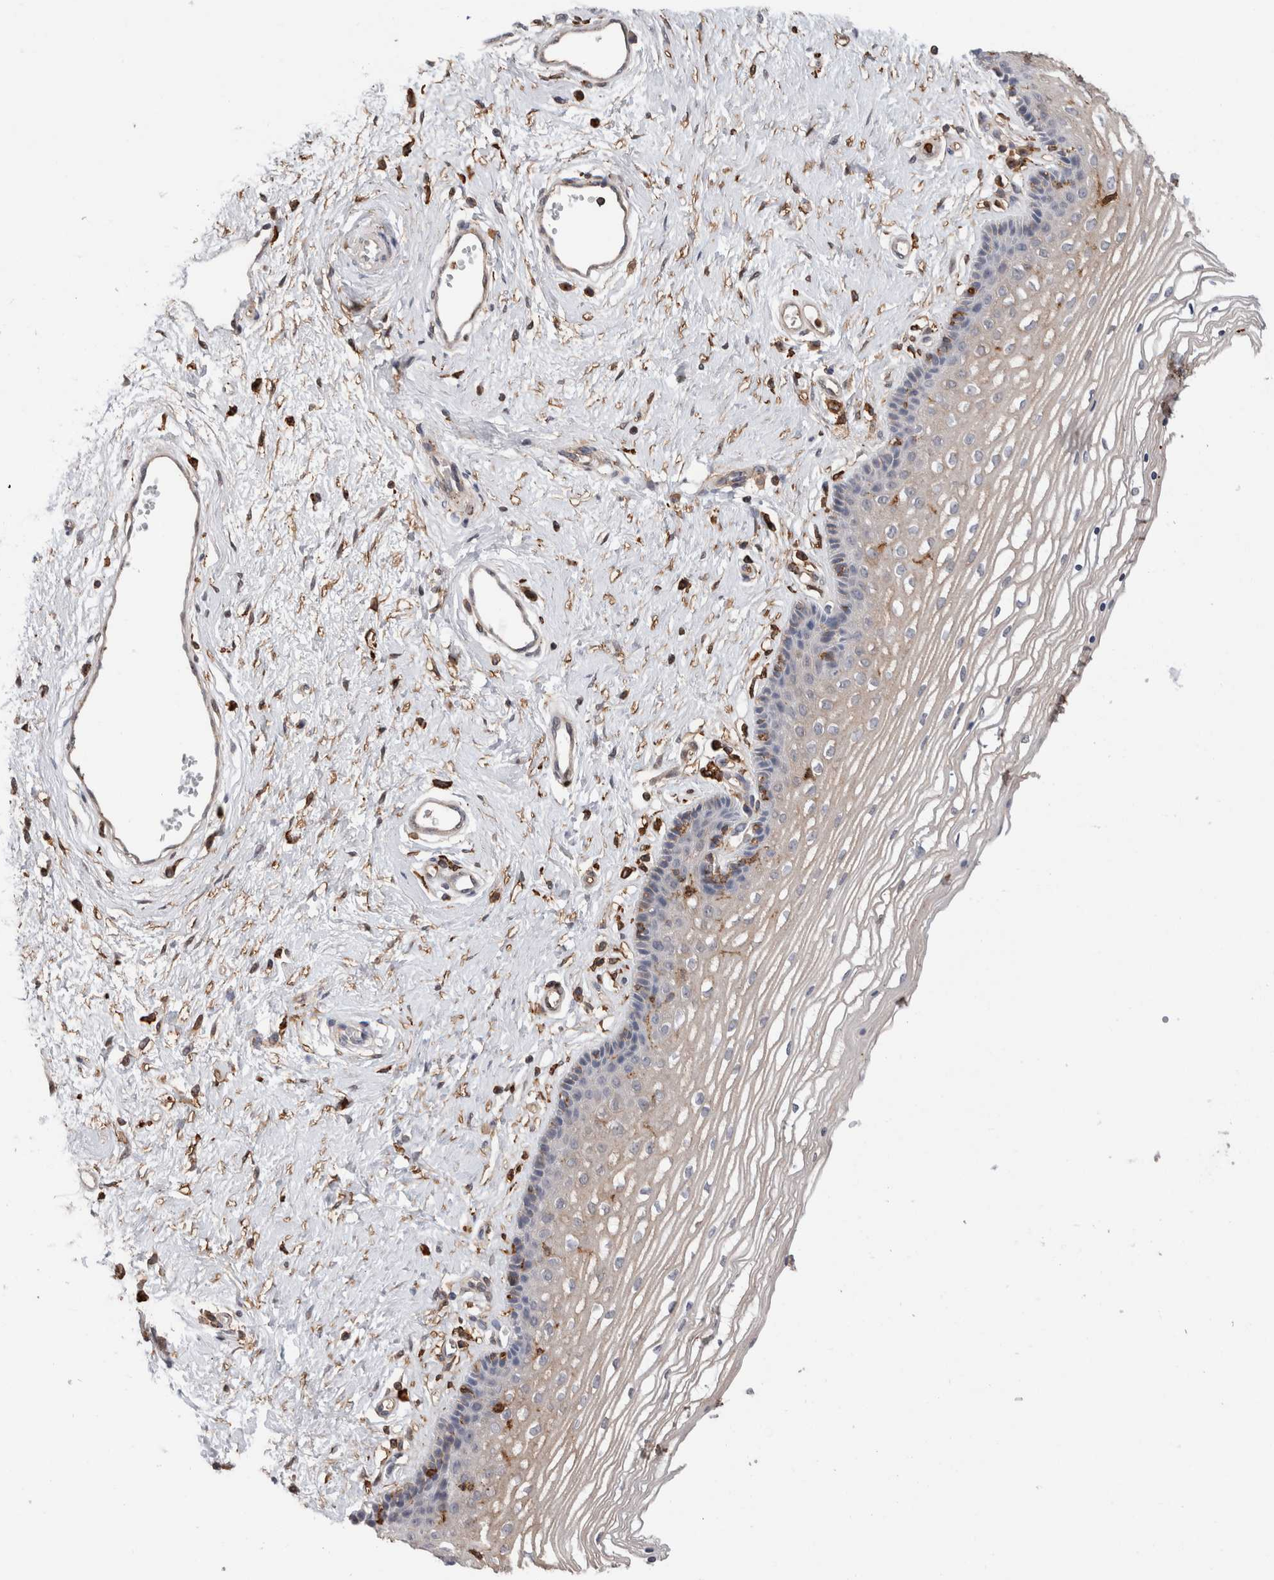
{"staining": {"intensity": "weak", "quantity": "<25%", "location": "cytoplasmic/membranous"}, "tissue": "vagina", "cell_type": "Squamous epithelial cells", "image_type": "normal", "snomed": [{"axis": "morphology", "description": "Normal tissue, NOS"}, {"axis": "topography", "description": "Vagina"}], "caption": "DAB (3,3'-diaminobenzidine) immunohistochemical staining of benign human vagina displays no significant expression in squamous epithelial cells.", "gene": "CCDC88B", "patient": {"sex": "female", "age": 46}}